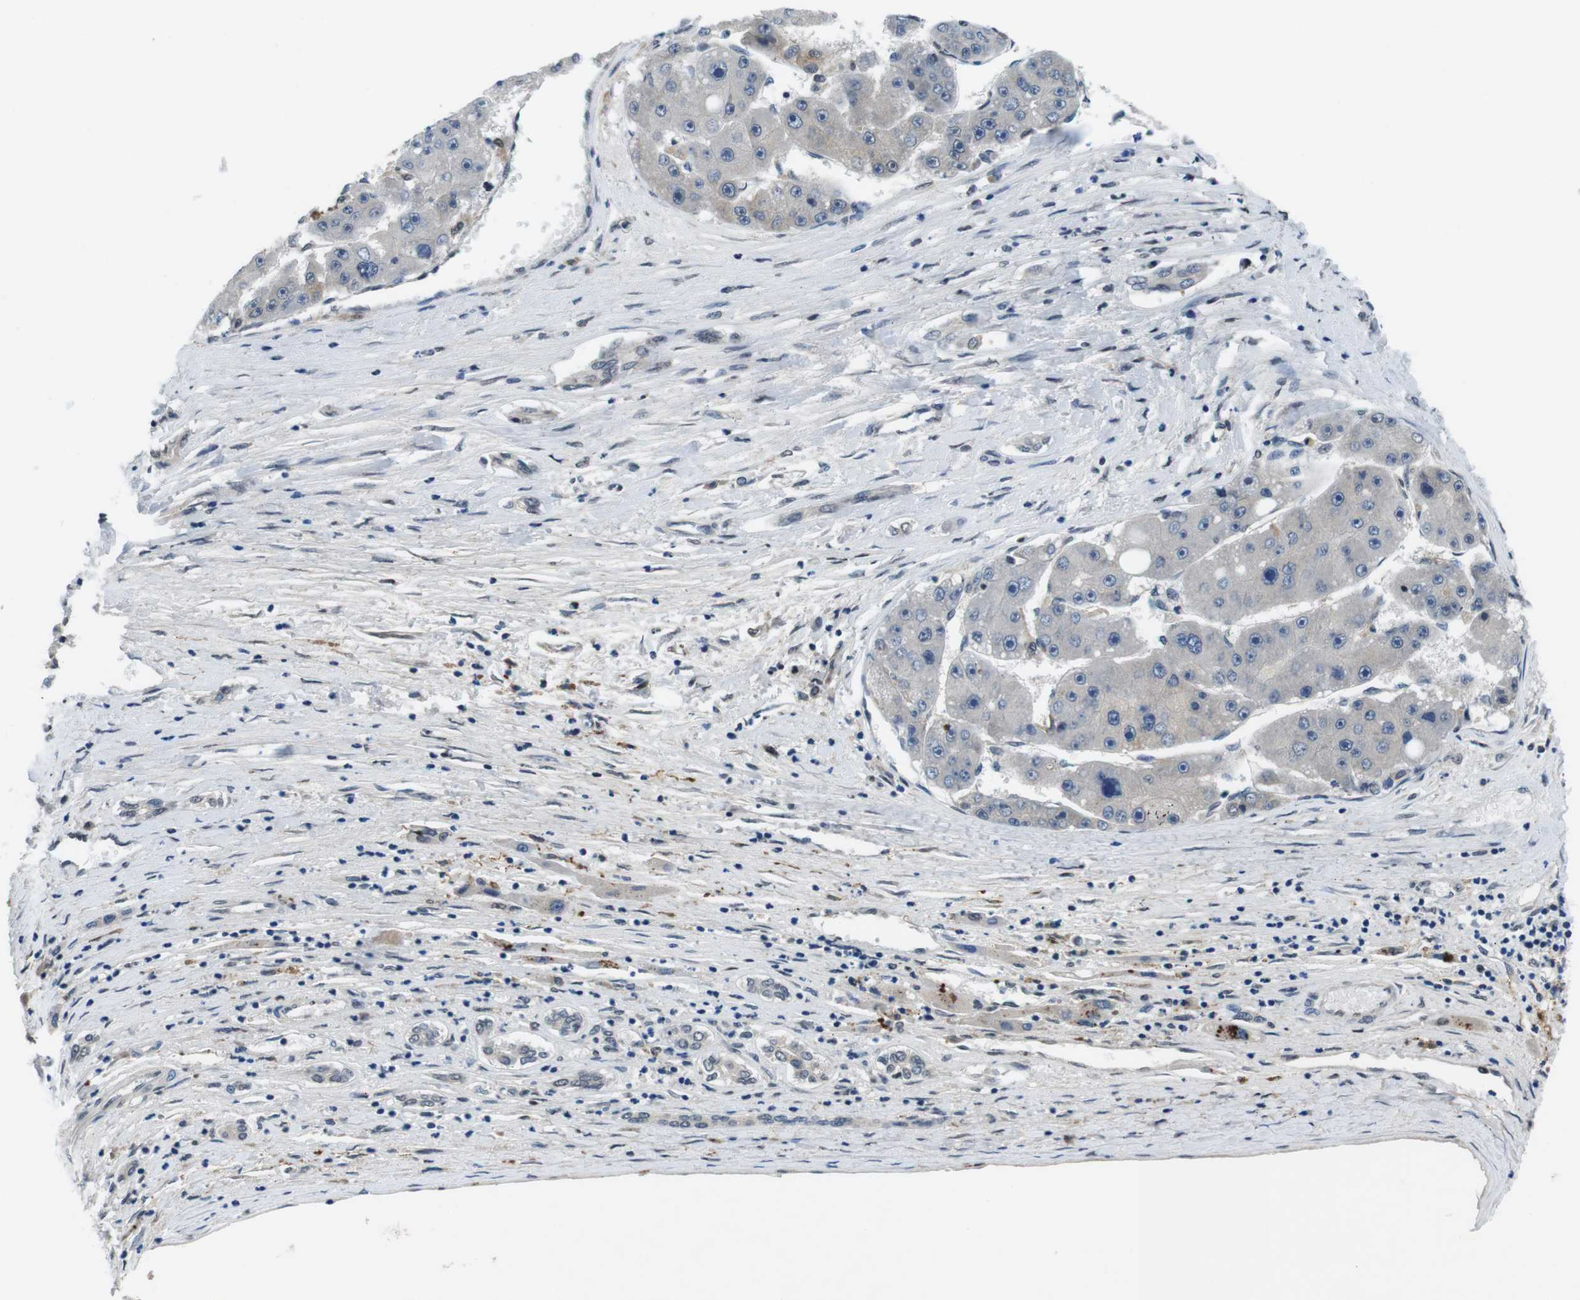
{"staining": {"intensity": "negative", "quantity": "none", "location": "none"}, "tissue": "liver cancer", "cell_type": "Tumor cells", "image_type": "cancer", "snomed": [{"axis": "morphology", "description": "Carcinoma, Hepatocellular, NOS"}, {"axis": "topography", "description": "Liver"}], "caption": "Immunohistochemistry image of human liver cancer (hepatocellular carcinoma) stained for a protein (brown), which shows no staining in tumor cells.", "gene": "CD163L1", "patient": {"sex": "female", "age": 61}}